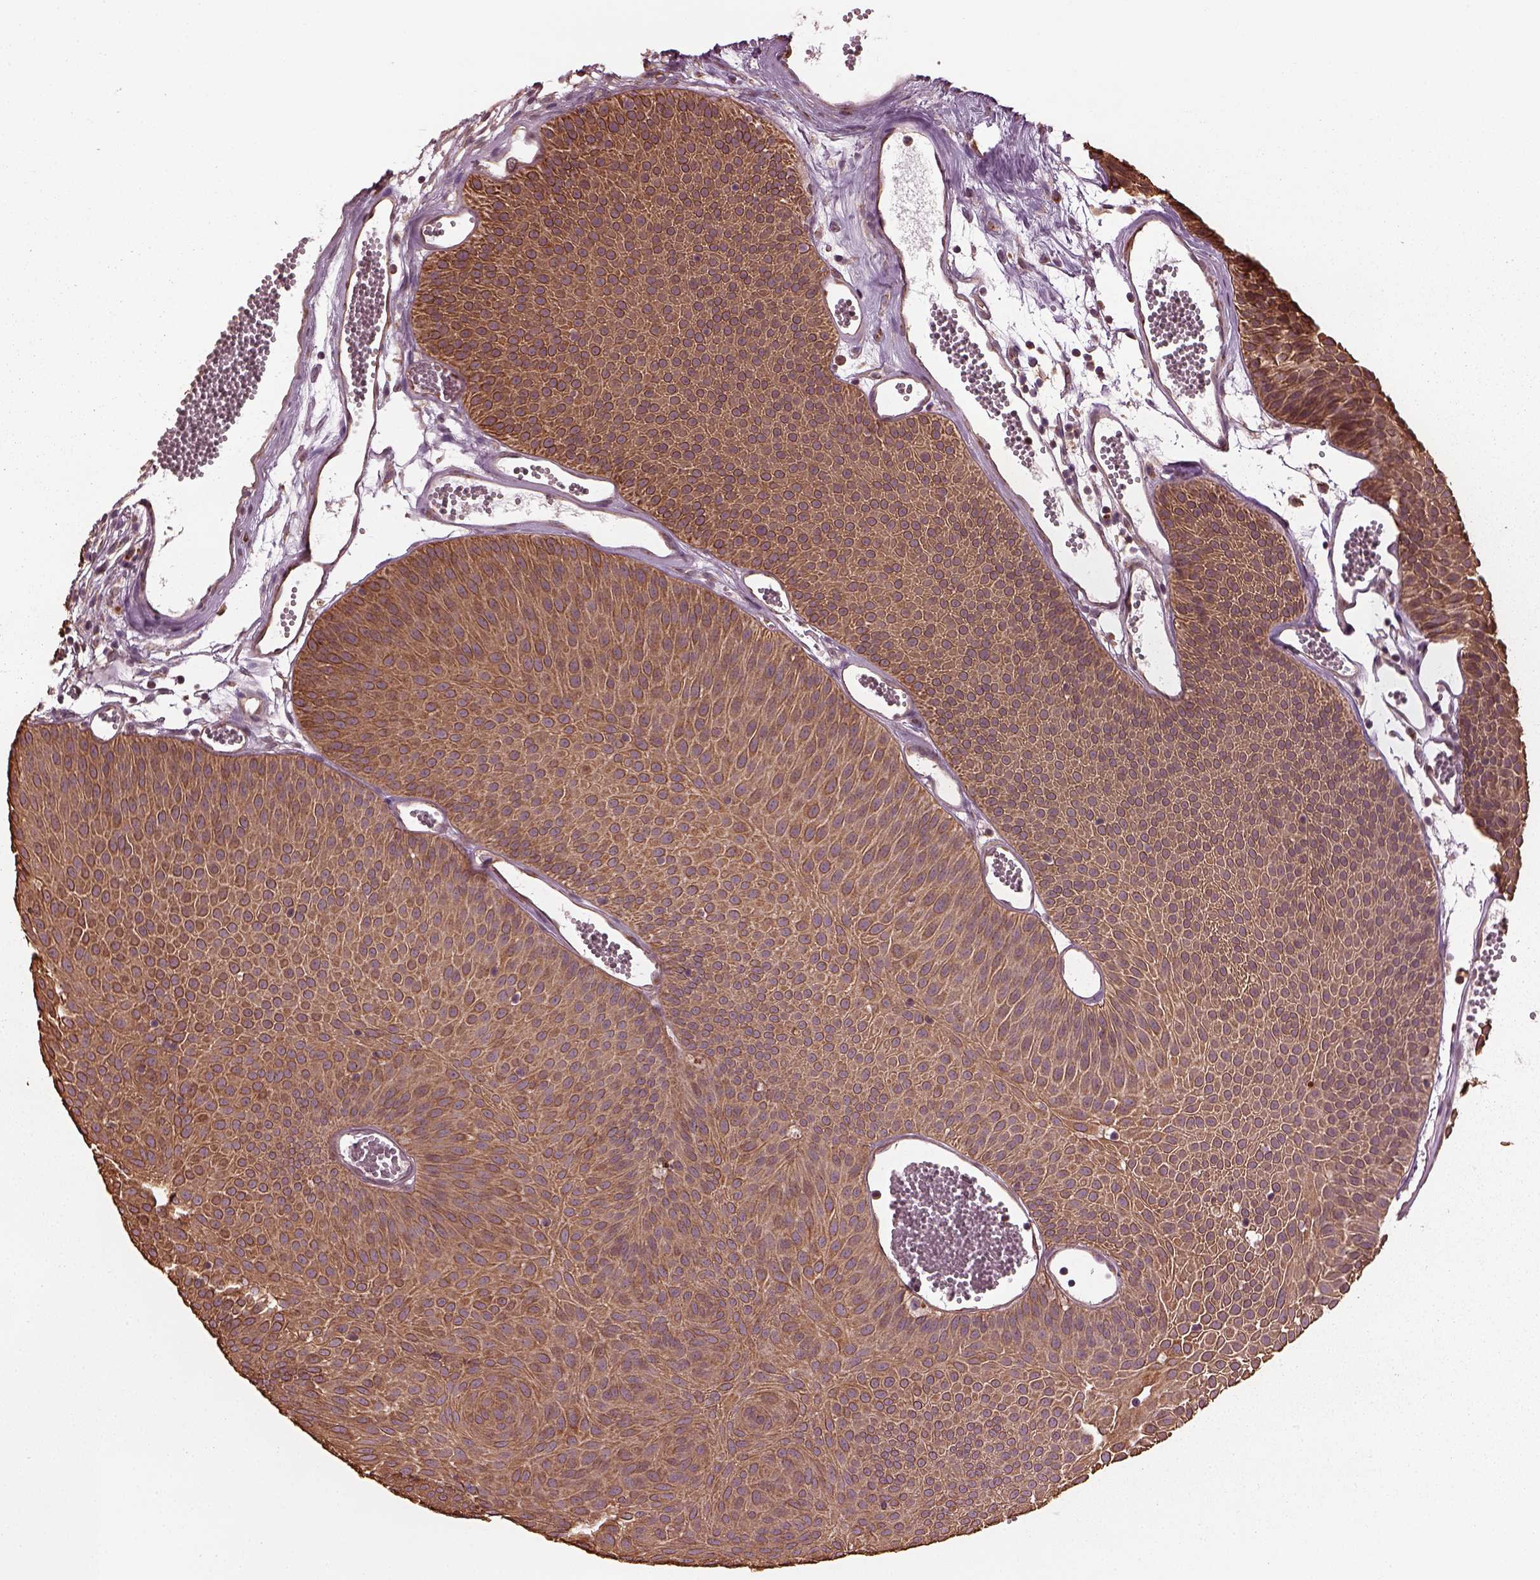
{"staining": {"intensity": "moderate", "quantity": ">75%", "location": "cytoplasmic/membranous,nuclear"}, "tissue": "urothelial cancer", "cell_type": "Tumor cells", "image_type": "cancer", "snomed": [{"axis": "morphology", "description": "Urothelial carcinoma, Low grade"}, {"axis": "topography", "description": "Urinary bladder"}], "caption": "The micrograph reveals staining of urothelial carcinoma (low-grade), revealing moderate cytoplasmic/membranous and nuclear protein expression (brown color) within tumor cells.", "gene": "RUFY3", "patient": {"sex": "male", "age": 52}}